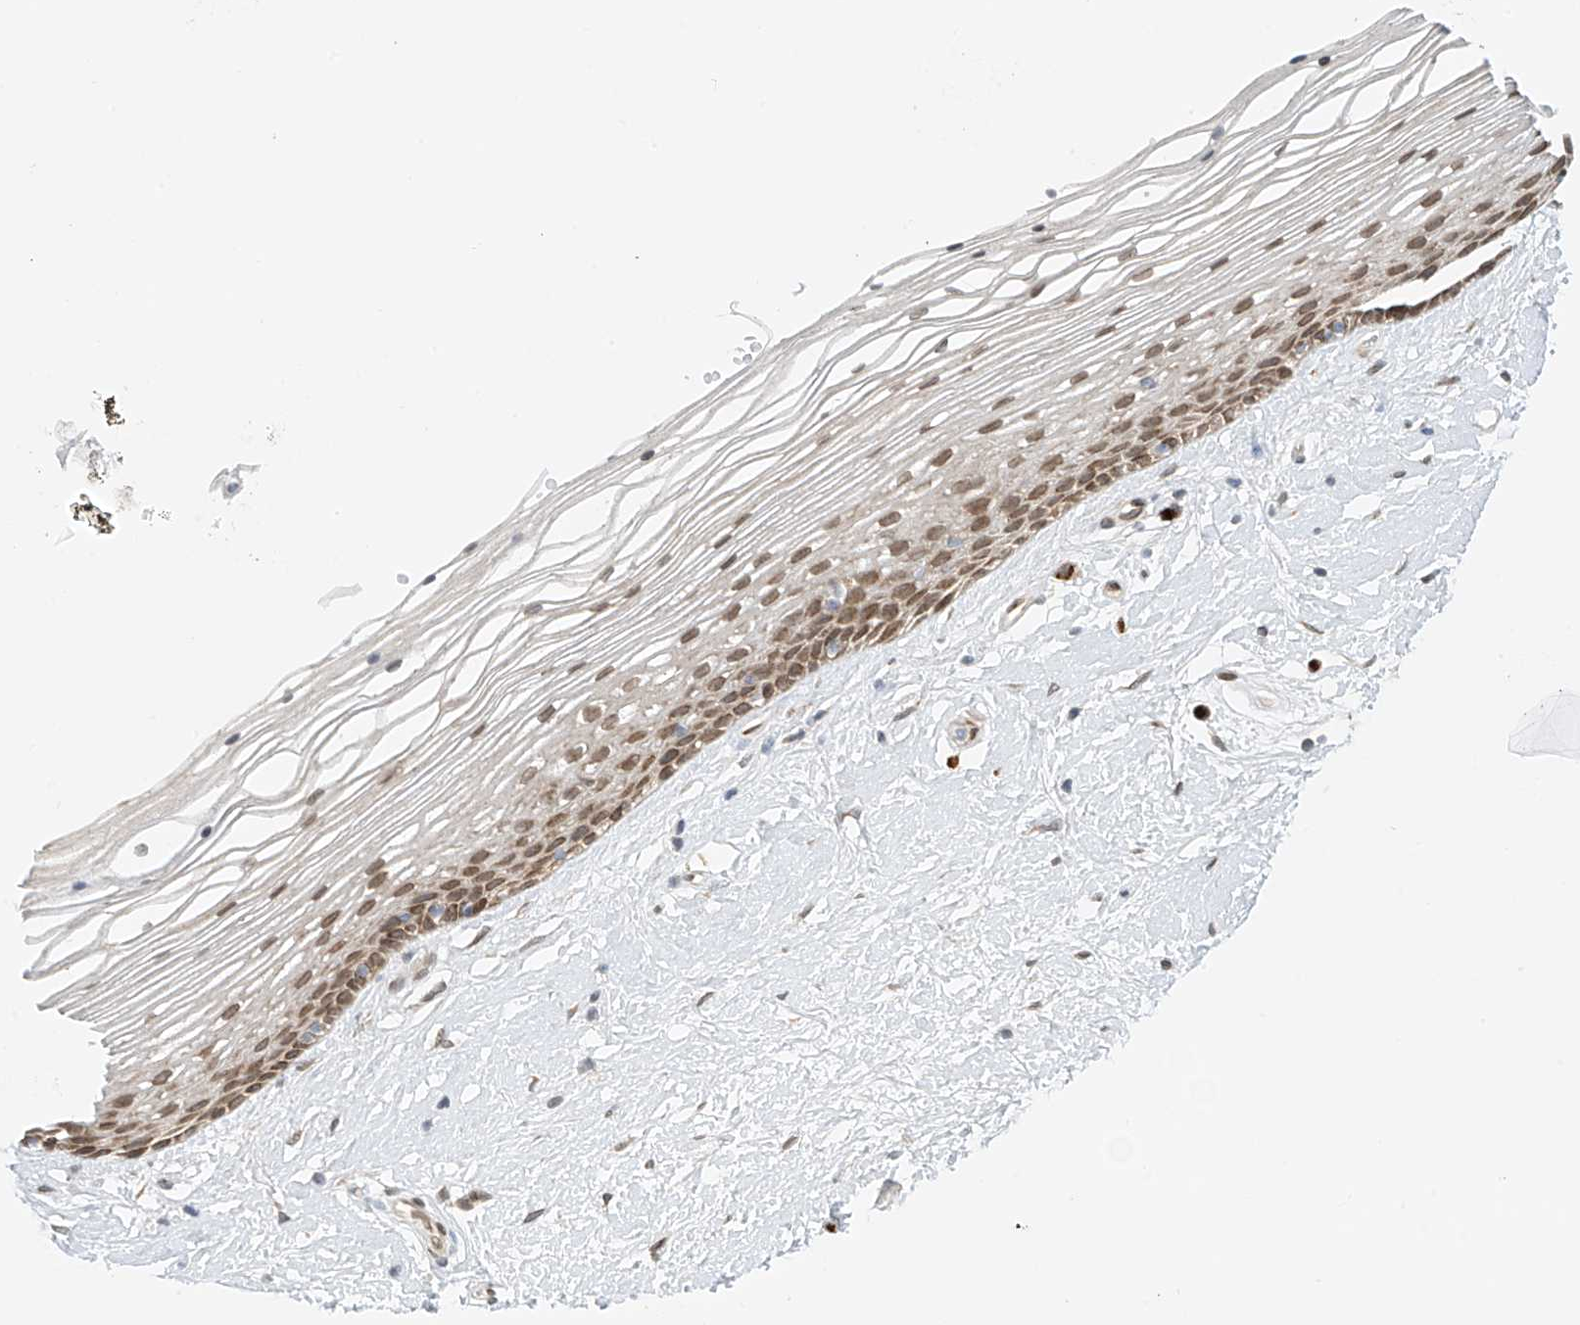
{"staining": {"intensity": "moderate", "quantity": "25%-75%", "location": "cytoplasmic/membranous,nuclear"}, "tissue": "vagina", "cell_type": "Squamous epithelial cells", "image_type": "normal", "snomed": [{"axis": "morphology", "description": "Normal tissue, NOS"}, {"axis": "topography", "description": "Vagina"}], "caption": "The histopathology image shows staining of normal vagina, revealing moderate cytoplasmic/membranous,nuclear protein expression (brown color) within squamous epithelial cells. The staining was performed using DAB (3,3'-diaminobenzidine), with brown indicating positive protein expression. Nuclei are stained blue with hematoxylin.", "gene": "STARD9", "patient": {"sex": "female", "age": 46}}